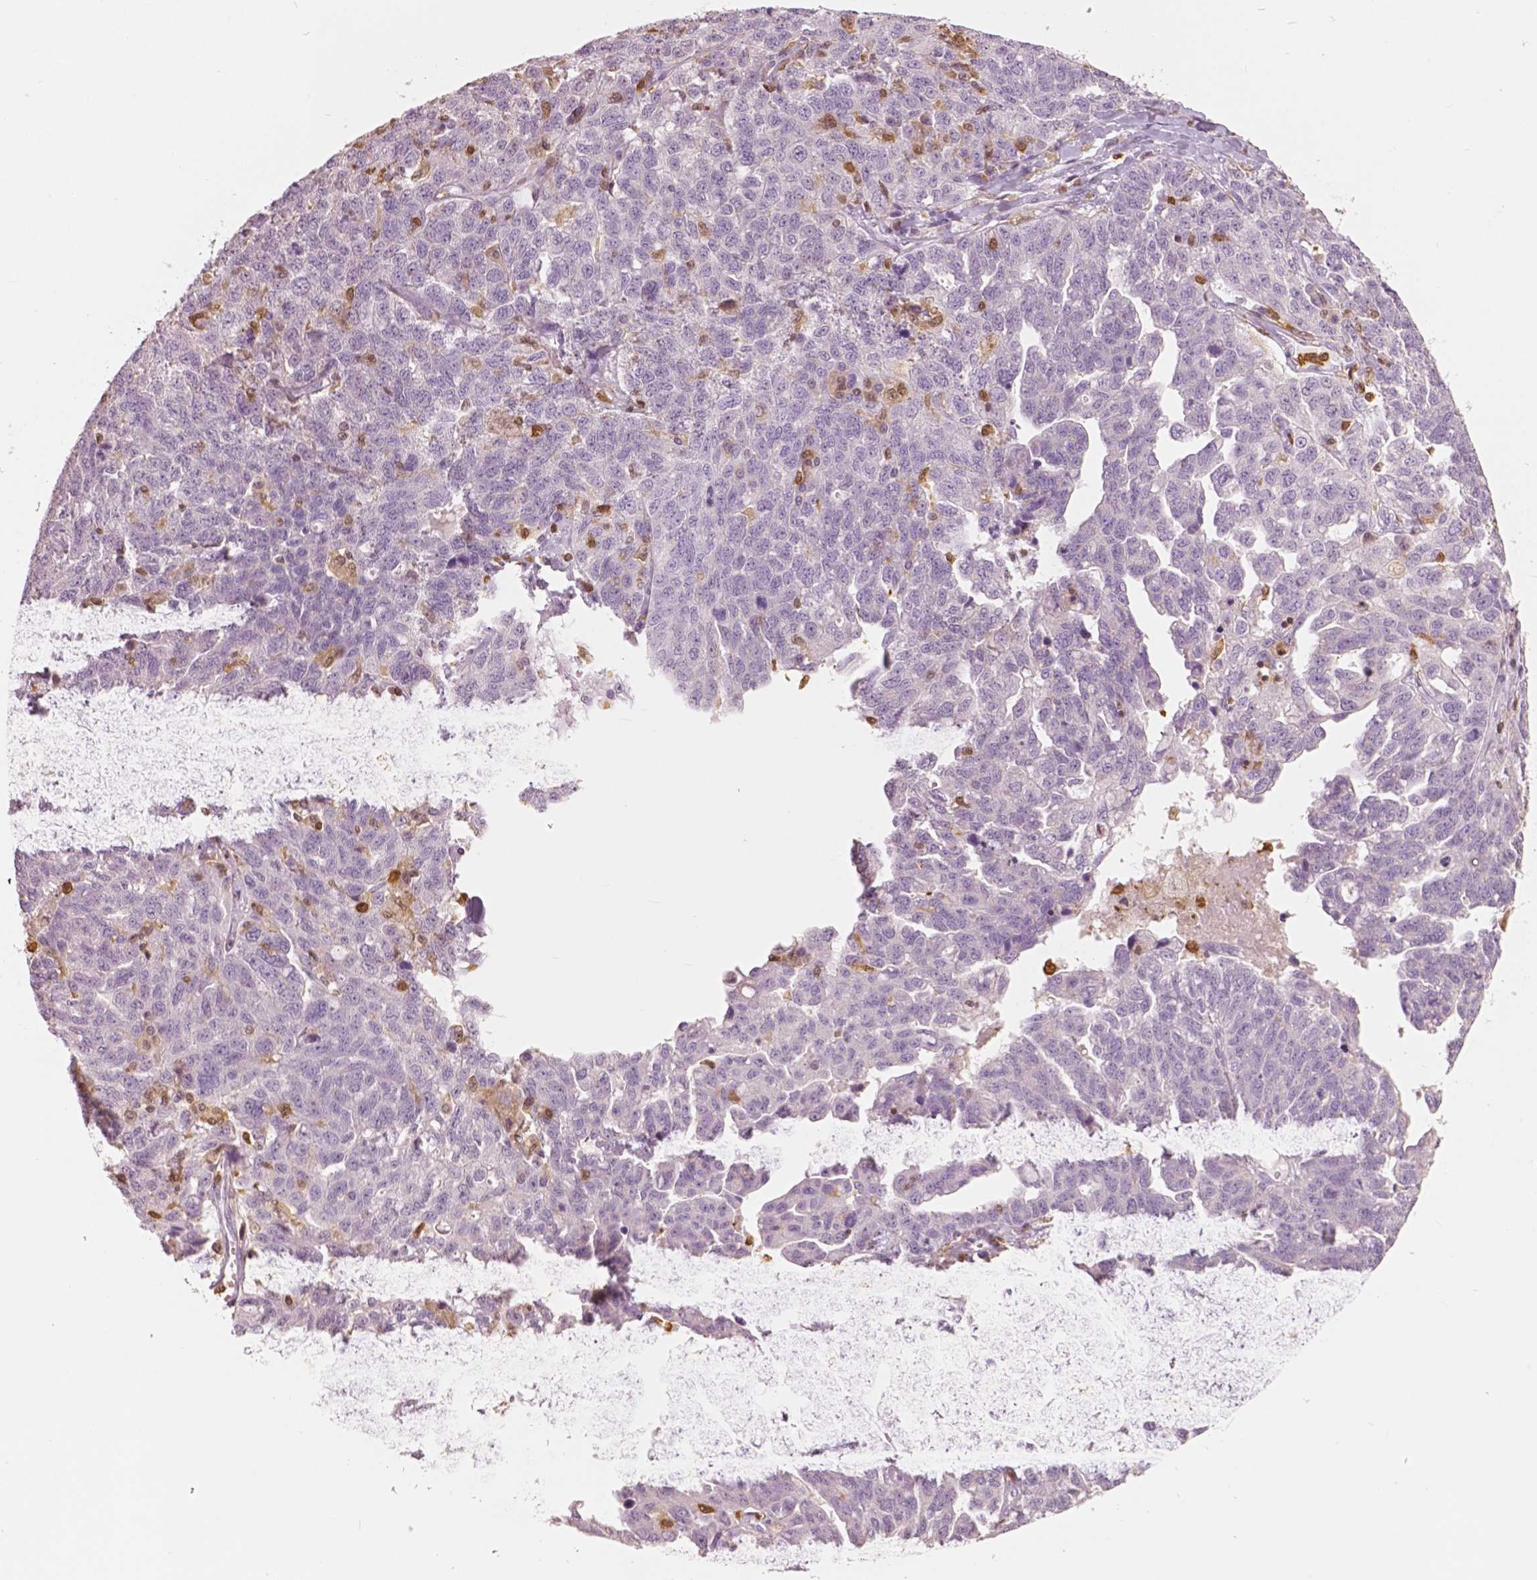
{"staining": {"intensity": "negative", "quantity": "none", "location": "none"}, "tissue": "ovarian cancer", "cell_type": "Tumor cells", "image_type": "cancer", "snomed": [{"axis": "morphology", "description": "Cystadenocarcinoma, serous, NOS"}, {"axis": "topography", "description": "Ovary"}], "caption": "Tumor cells are negative for protein expression in human ovarian cancer (serous cystadenocarcinoma).", "gene": "S100A4", "patient": {"sex": "female", "age": 71}}